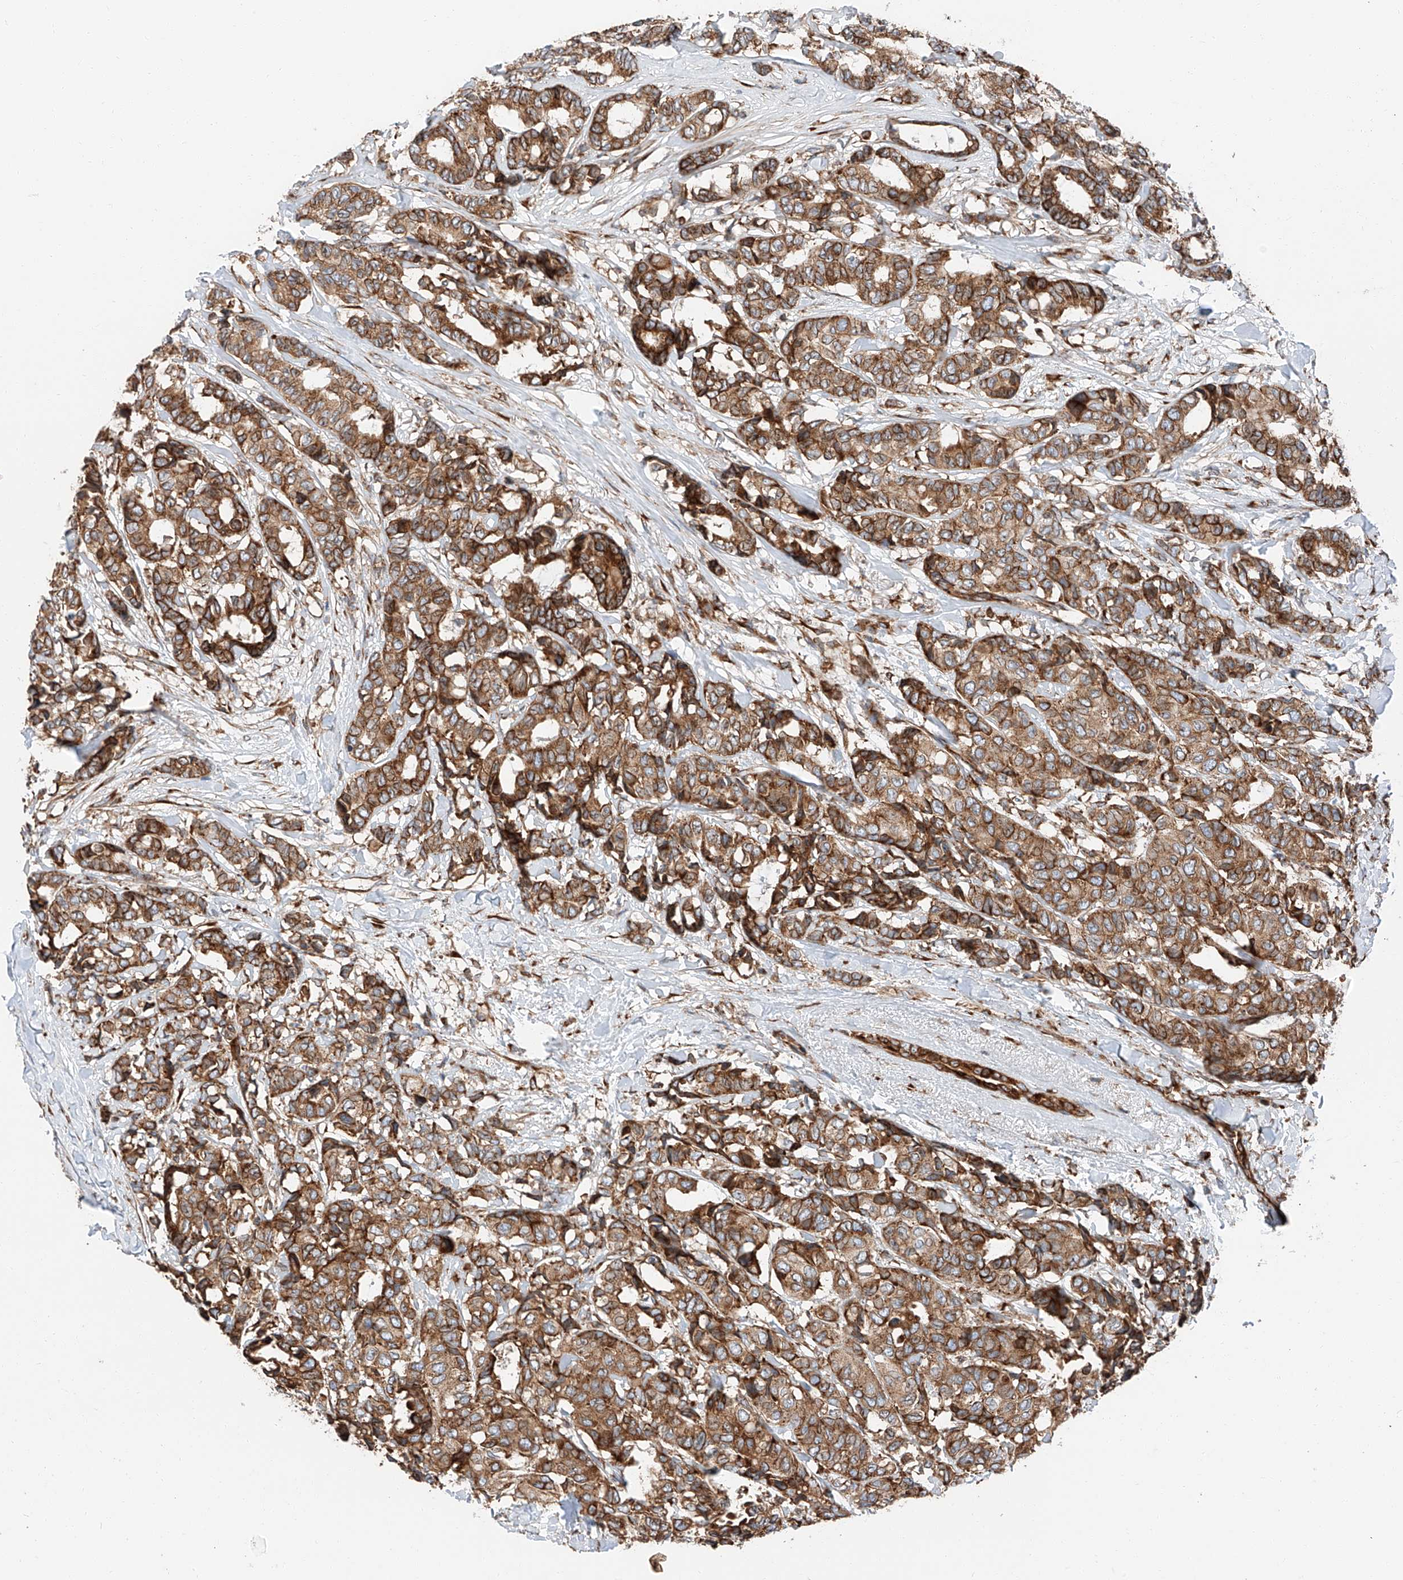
{"staining": {"intensity": "moderate", "quantity": ">75%", "location": "cytoplasmic/membranous"}, "tissue": "breast cancer", "cell_type": "Tumor cells", "image_type": "cancer", "snomed": [{"axis": "morphology", "description": "Duct carcinoma"}, {"axis": "topography", "description": "Breast"}], "caption": "Immunohistochemical staining of intraductal carcinoma (breast) displays moderate cytoplasmic/membranous protein positivity in approximately >75% of tumor cells.", "gene": "ZC3H15", "patient": {"sex": "female", "age": 87}}